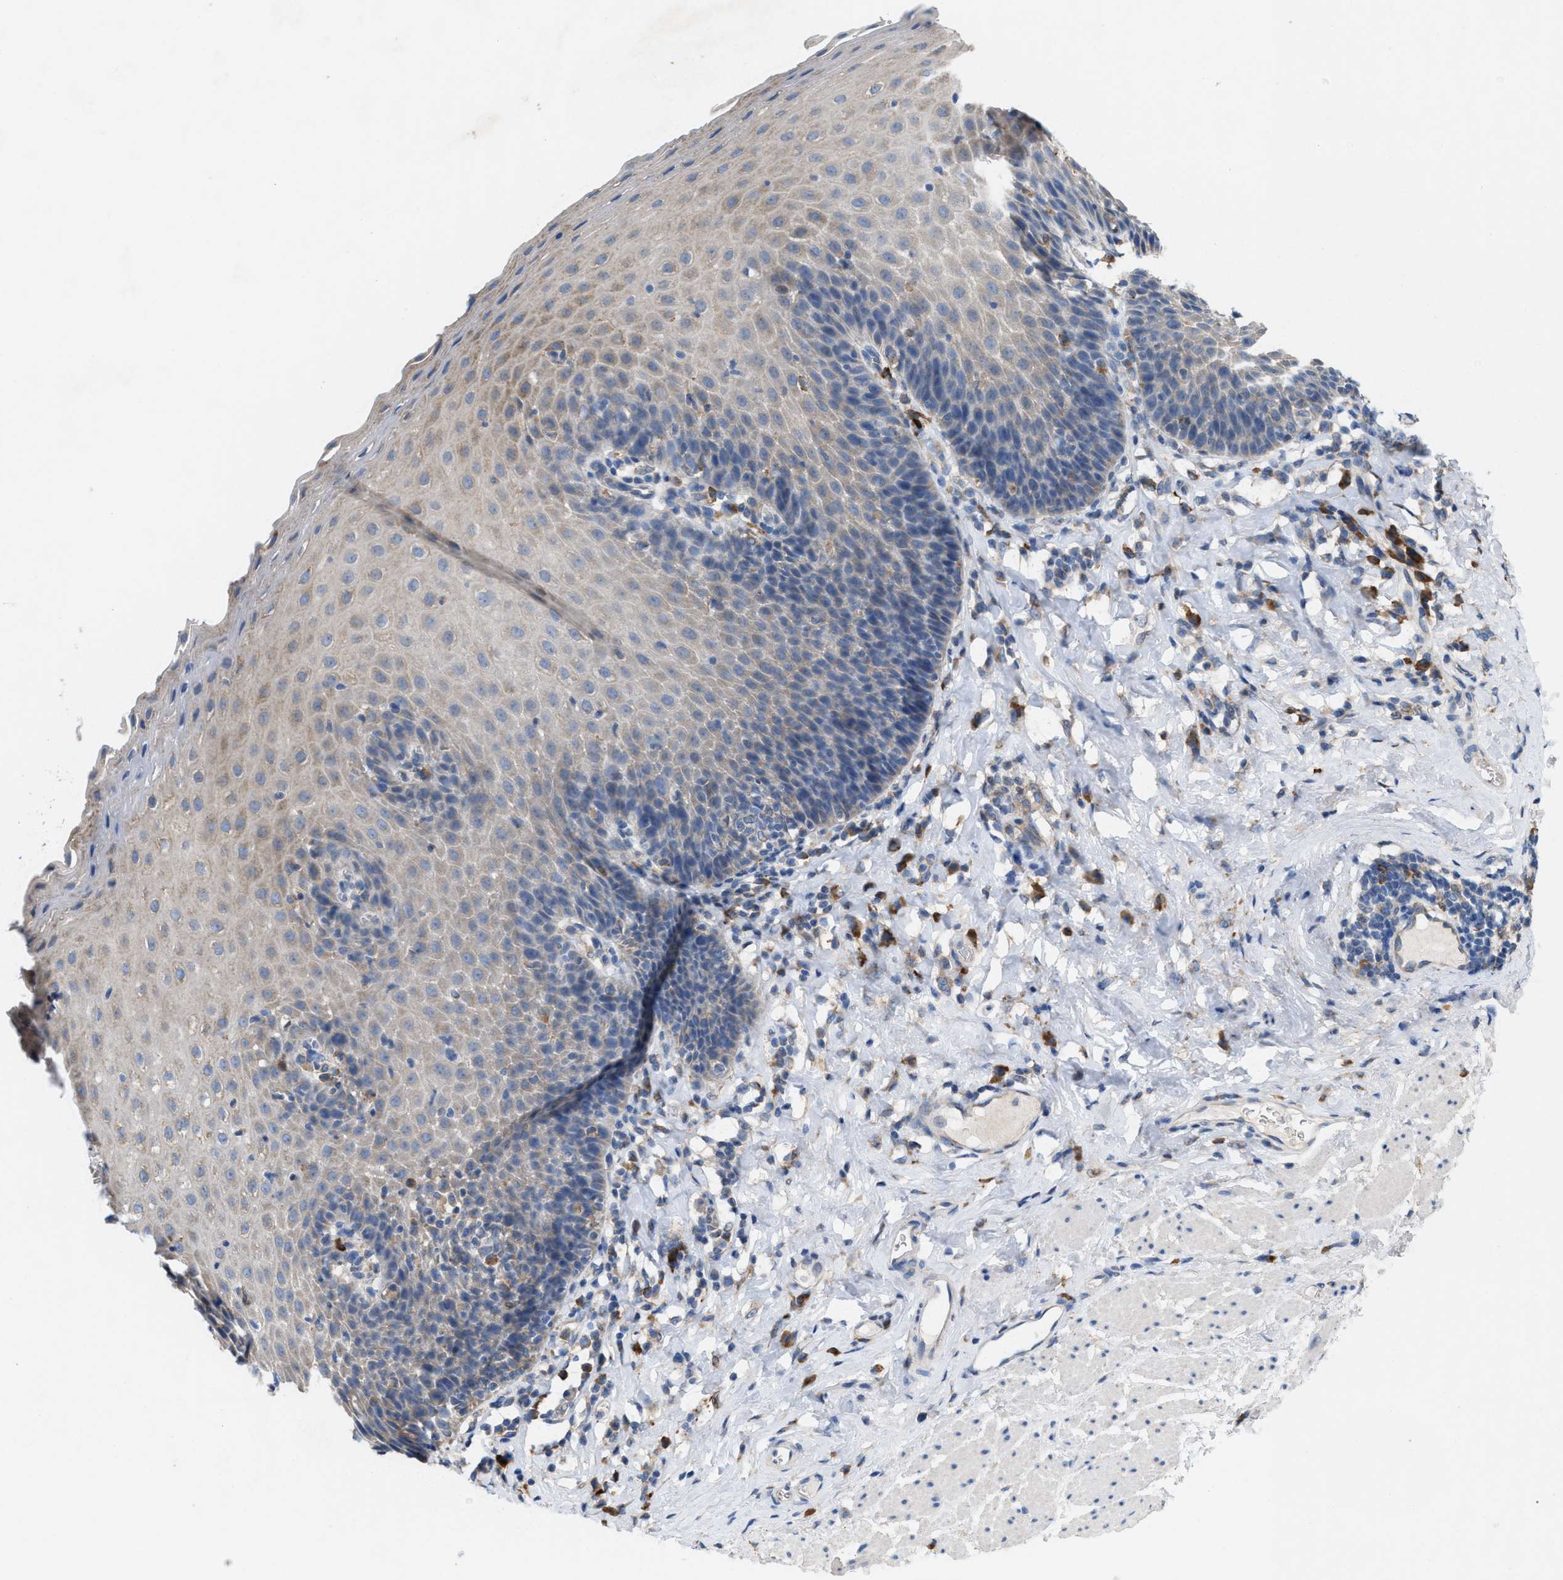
{"staining": {"intensity": "weak", "quantity": "<25%", "location": "cytoplasmic/membranous"}, "tissue": "esophagus", "cell_type": "Squamous epithelial cells", "image_type": "normal", "snomed": [{"axis": "morphology", "description": "Normal tissue, NOS"}, {"axis": "topography", "description": "Esophagus"}], "caption": "A high-resolution micrograph shows immunohistochemistry (IHC) staining of normal esophagus, which displays no significant positivity in squamous epithelial cells.", "gene": "DYNC2I1", "patient": {"sex": "female", "age": 61}}